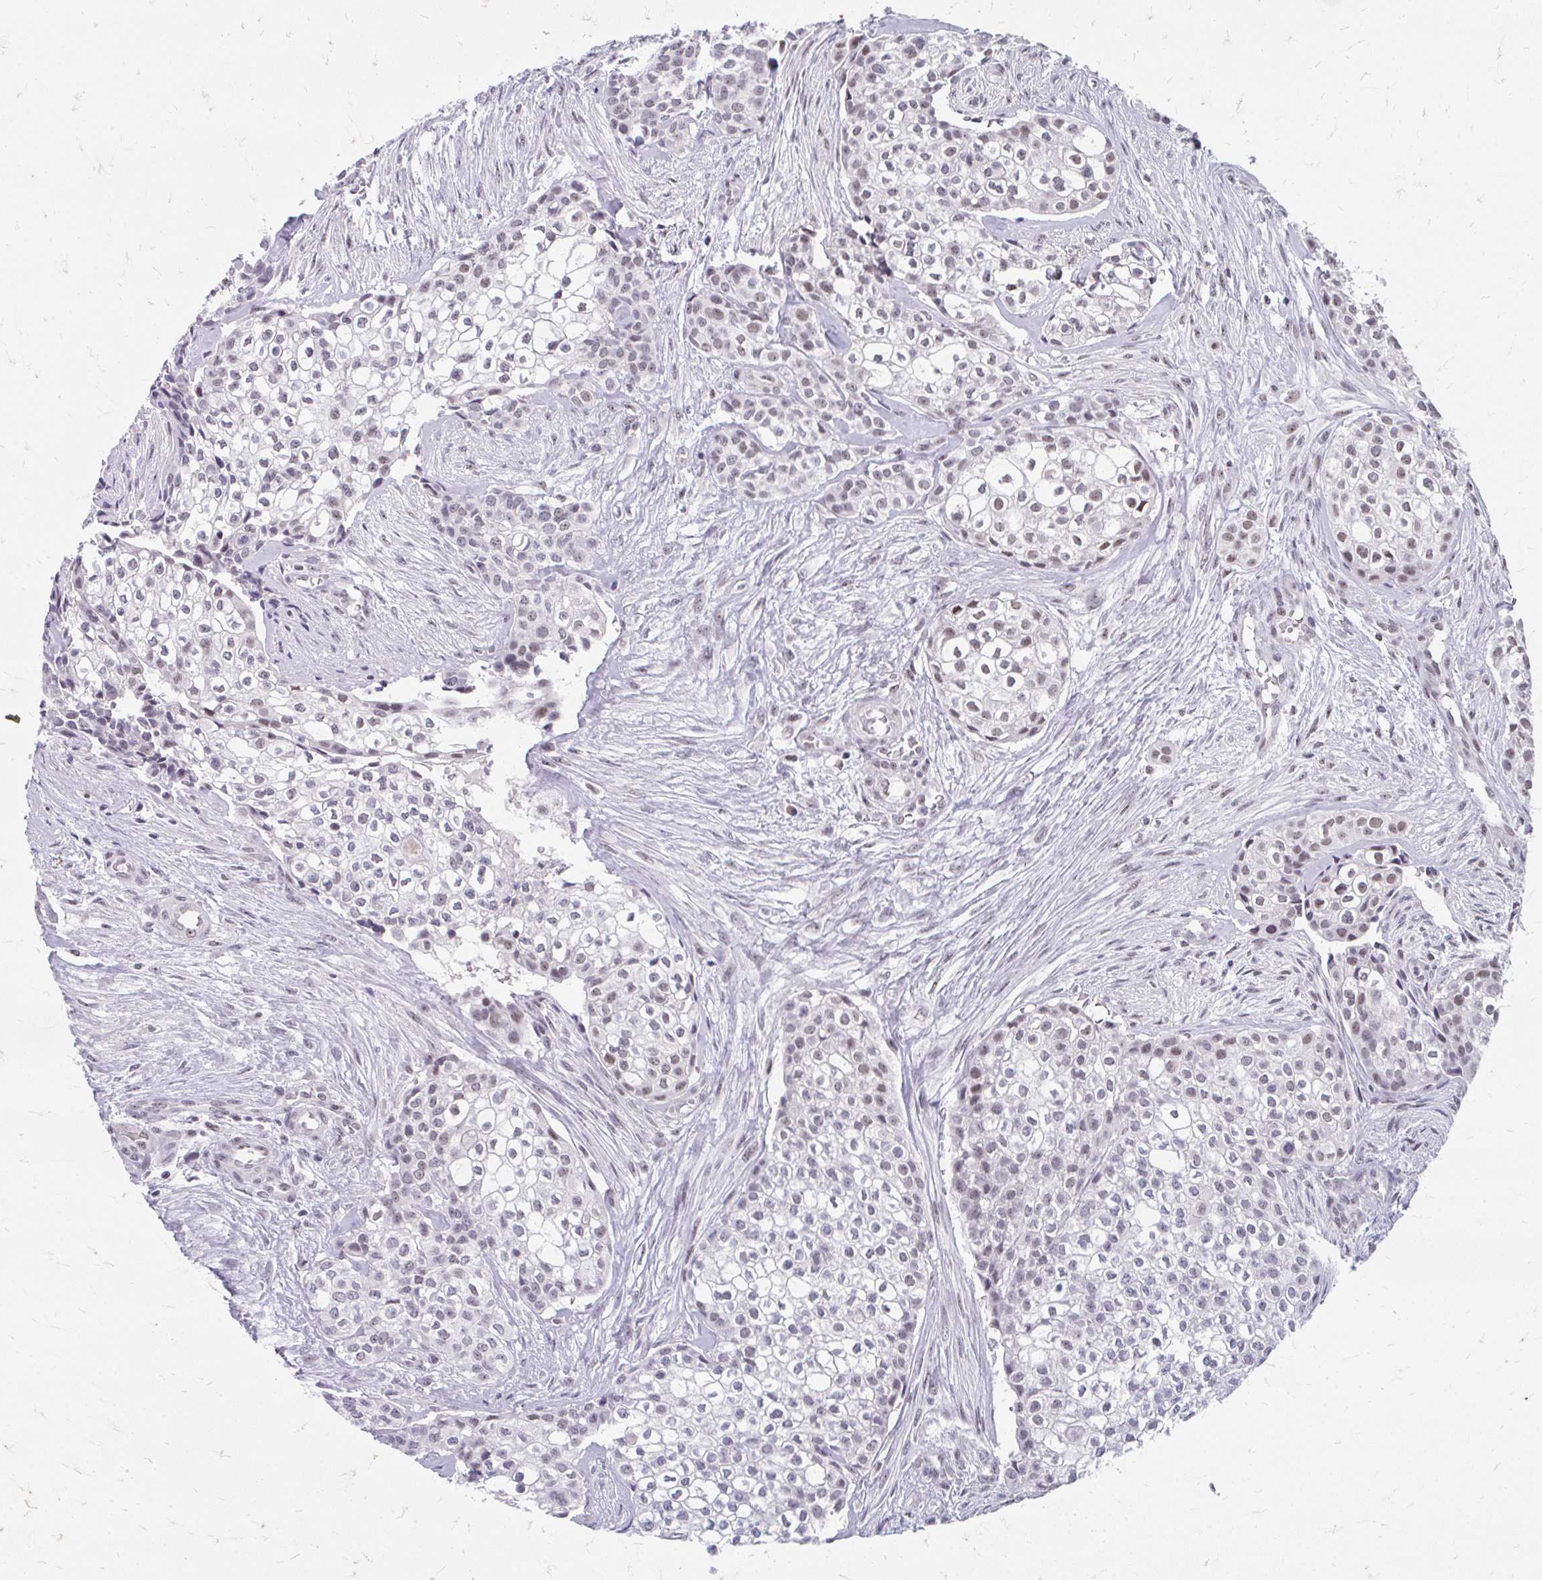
{"staining": {"intensity": "weak", "quantity": "25%-75%", "location": "nuclear"}, "tissue": "head and neck cancer", "cell_type": "Tumor cells", "image_type": "cancer", "snomed": [{"axis": "morphology", "description": "Adenocarcinoma, NOS"}, {"axis": "topography", "description": "Head-Neck"}], "caption": "Protein staining displays weak nuclear expression in approximately 25%-75% of tumor cells in adenocarcinoma (head and neck).", "gene": "GTF2H1", "patient": {"sex": "male", "age": 81}}